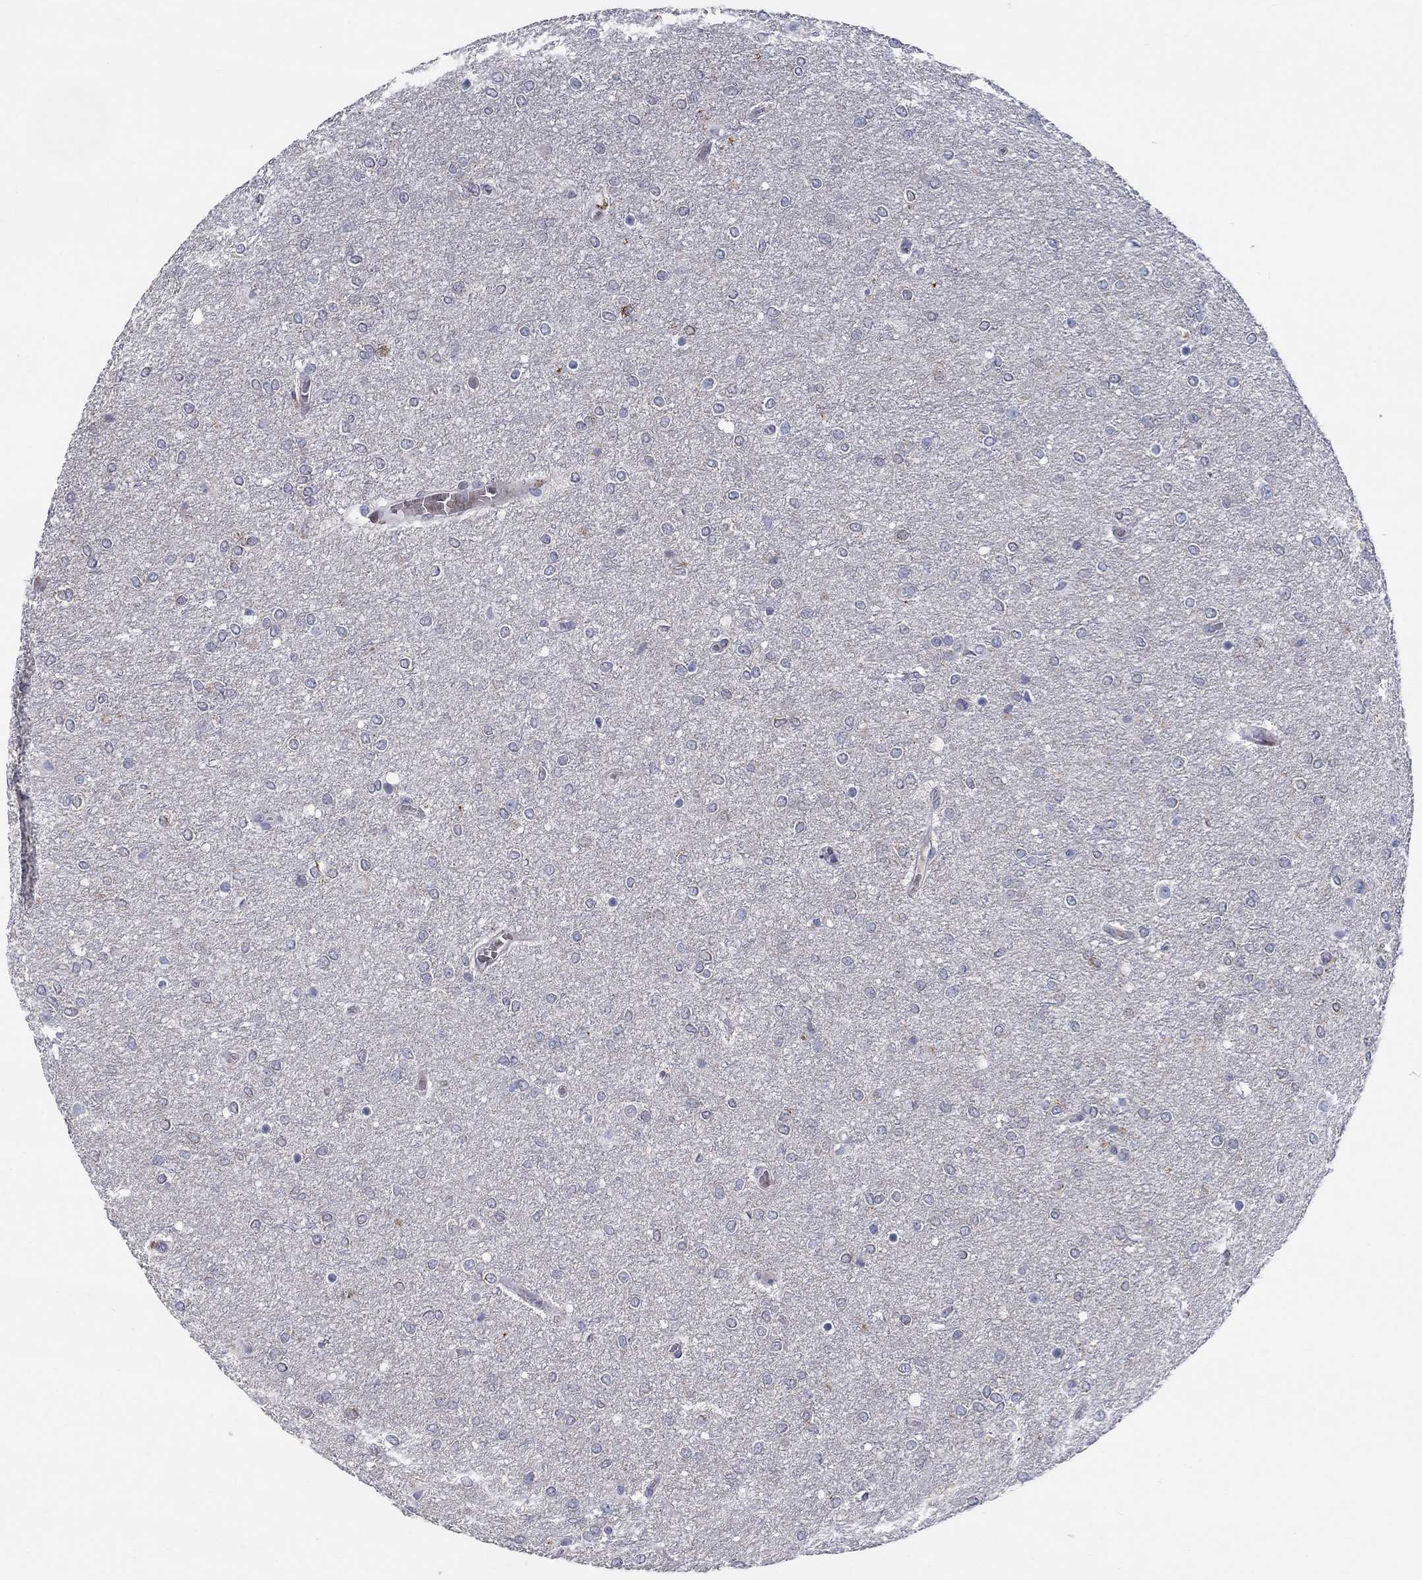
{"staining": {"intensity": "negative", "quantity": "none", "location": "none"}, "tissue": "glioma", "cell_type": "Tumor cells", "image_type": "cancer", "snomed": [{"axis": "morphology", "description": "Glioma, malignant, High grade"}, {"axis": "topography", "description": "Brain"}], "caption": "High power microscopy histopathology image of an immunohistochemistry (IHC) micrograph of malignant glioma (high-grade), revealing no significant expression in tumor cells.", "gene": "ARHGAP36", "patient": {"sex": "female", "age": 61}}